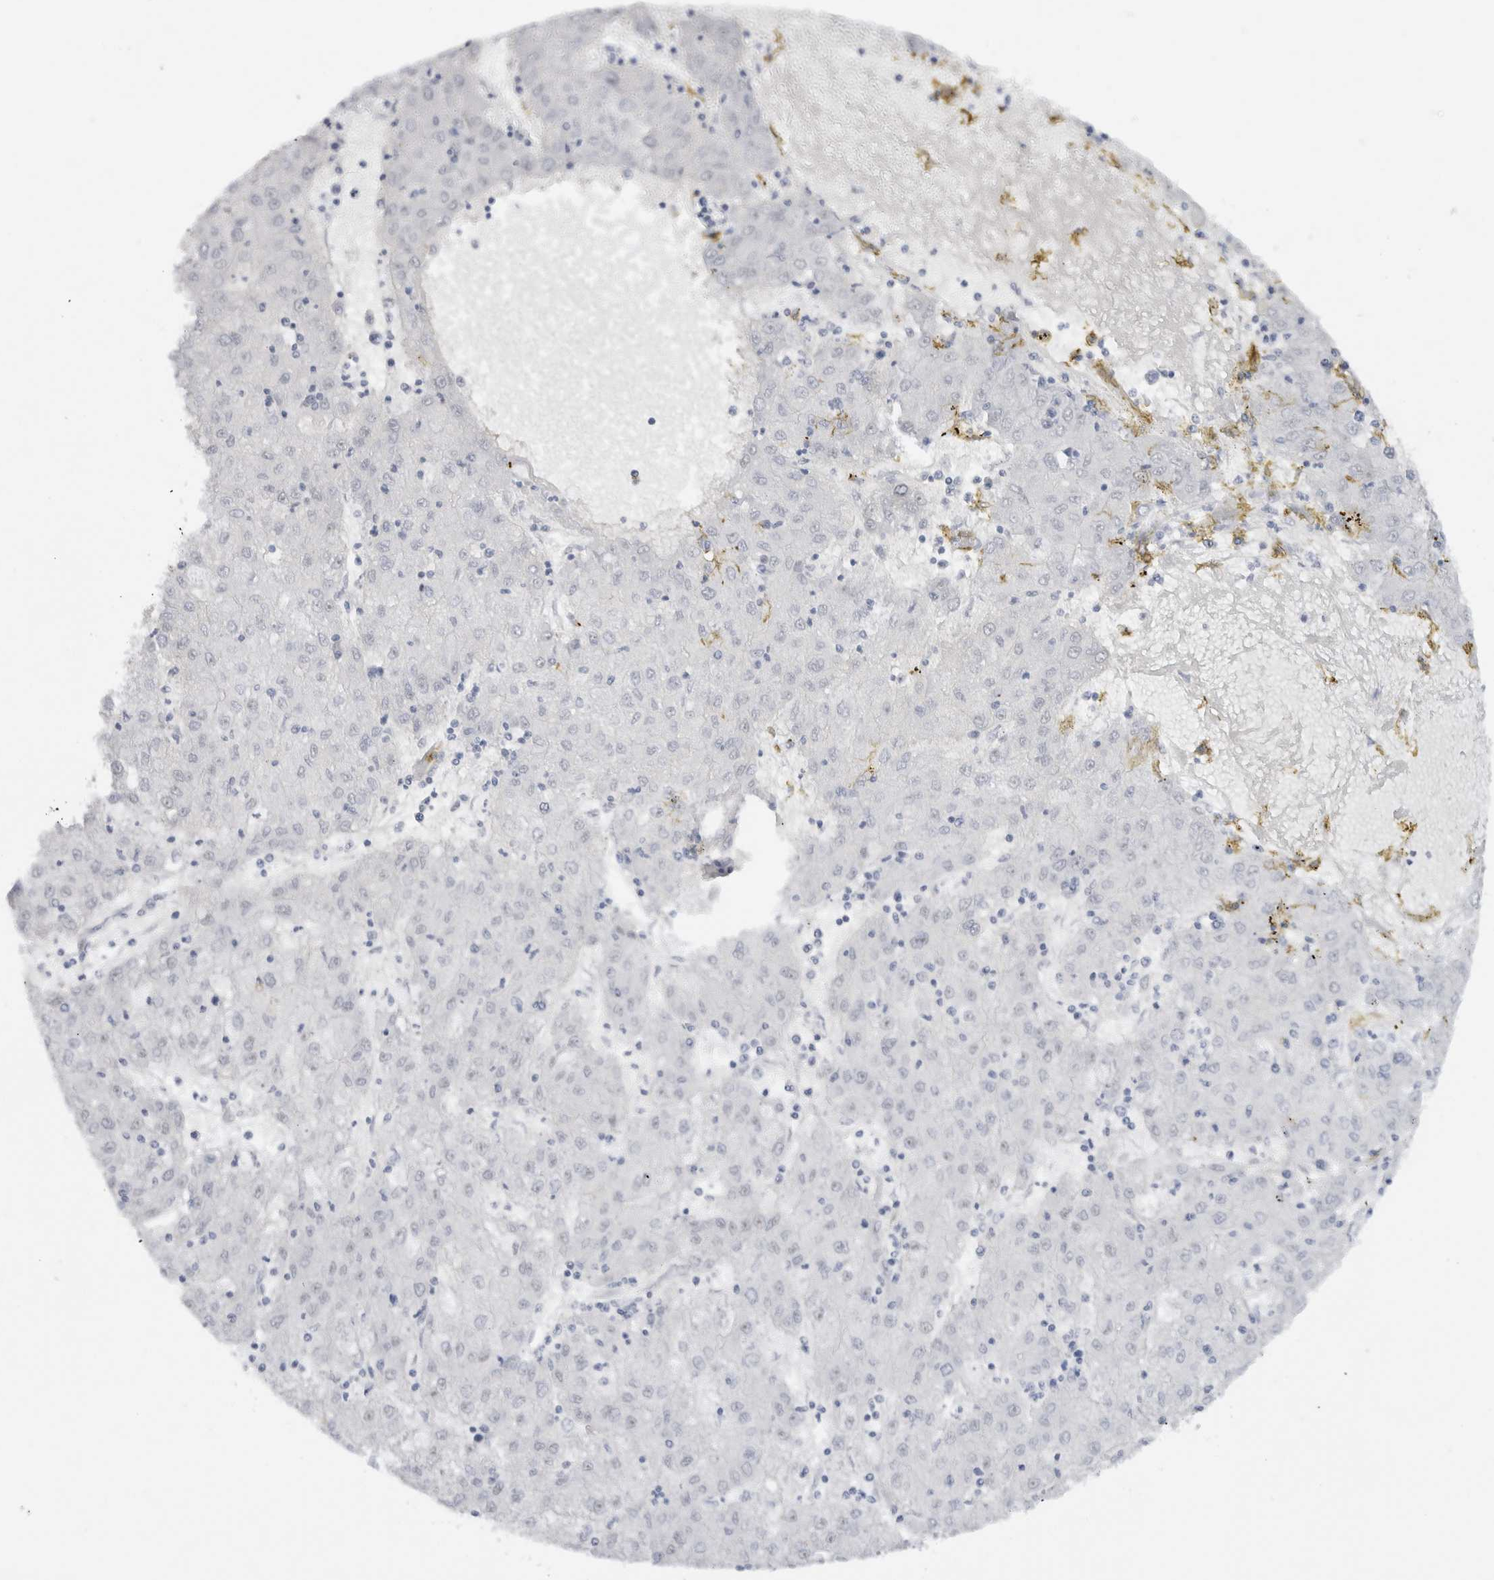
{"staining": {"intensity": "negative", "quantity": "none", "location": "none"}, "tissue": "liver cancer", "cell_type": "Tumor cells", "image_type": "cancer", "snomed": [{"axis": "morphology", "description": "Carcinoma, Hepatocellular, NOS"}, {"axis": "topography", "description": "Liver"}], "caption": "This is an immunohistochemistry (IHC) histopathology image of human hepatocellular carcinoma (liver). There is no positivity in tumor cells.", "gene": "COPS7A", "patient": {"sex": "male", "age": 72}}